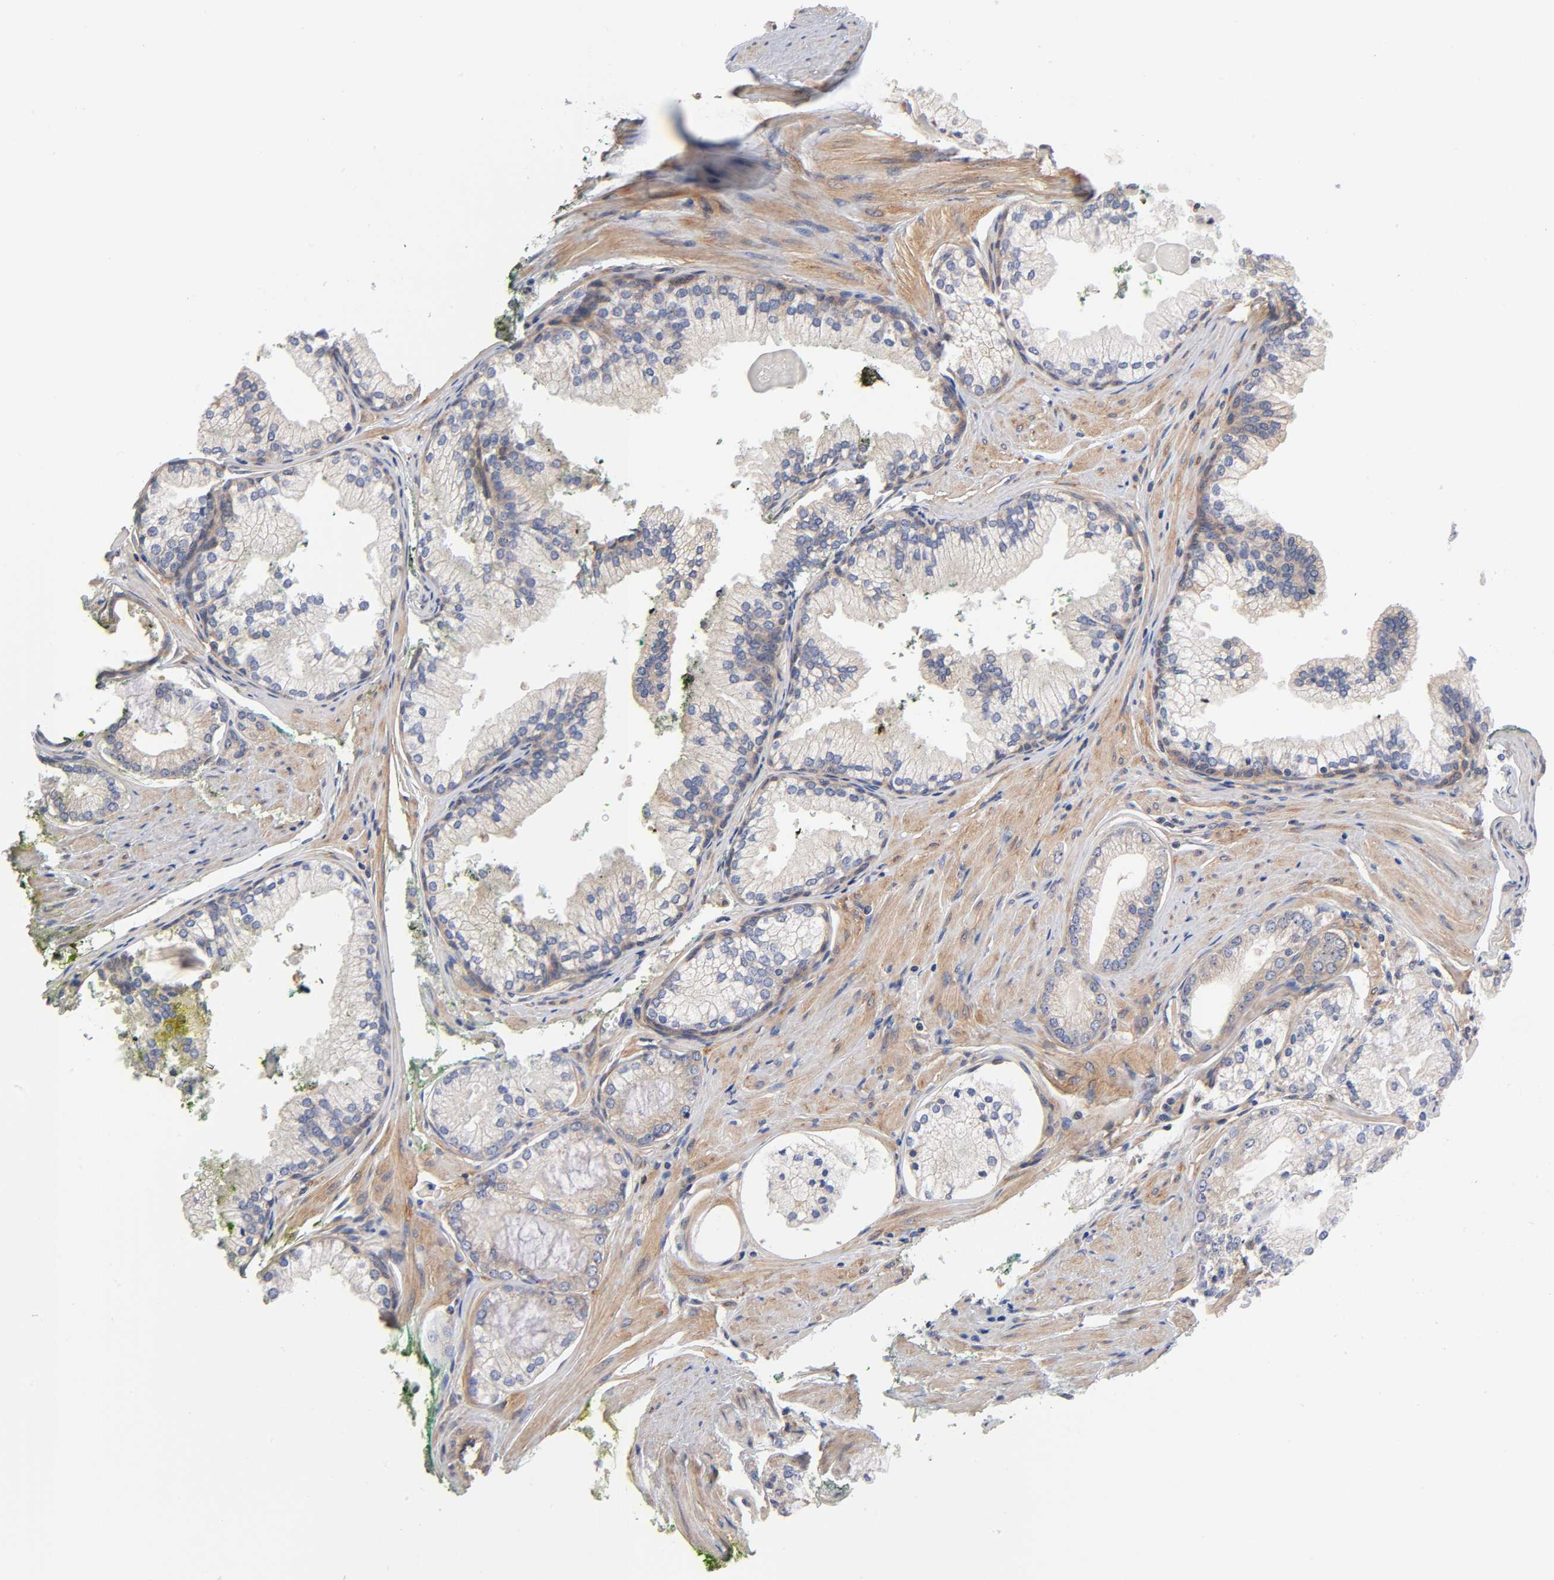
{"staining": {"intensity": "weak", "quantity": "25%-75%", "location": "cytoplasmic/membranous"}, "tissue": "prostate cancer", "cell_type": "Tumor cells", "image_type": "cancer", "snomed": [{"axis": "morphology", "description": "Adenocarcinoma, Low grade"}, {"axis": "topography", "description": "Prostate"}], "caption": "IHC of adenocarcinoma (low-grade) (prostate) shows low levels of weak cytoplasmic/membranous positivity in about 25%-75% of tumor cells.", "gene": "STRN3", "patient": {"sex": "male", "age": 71}}